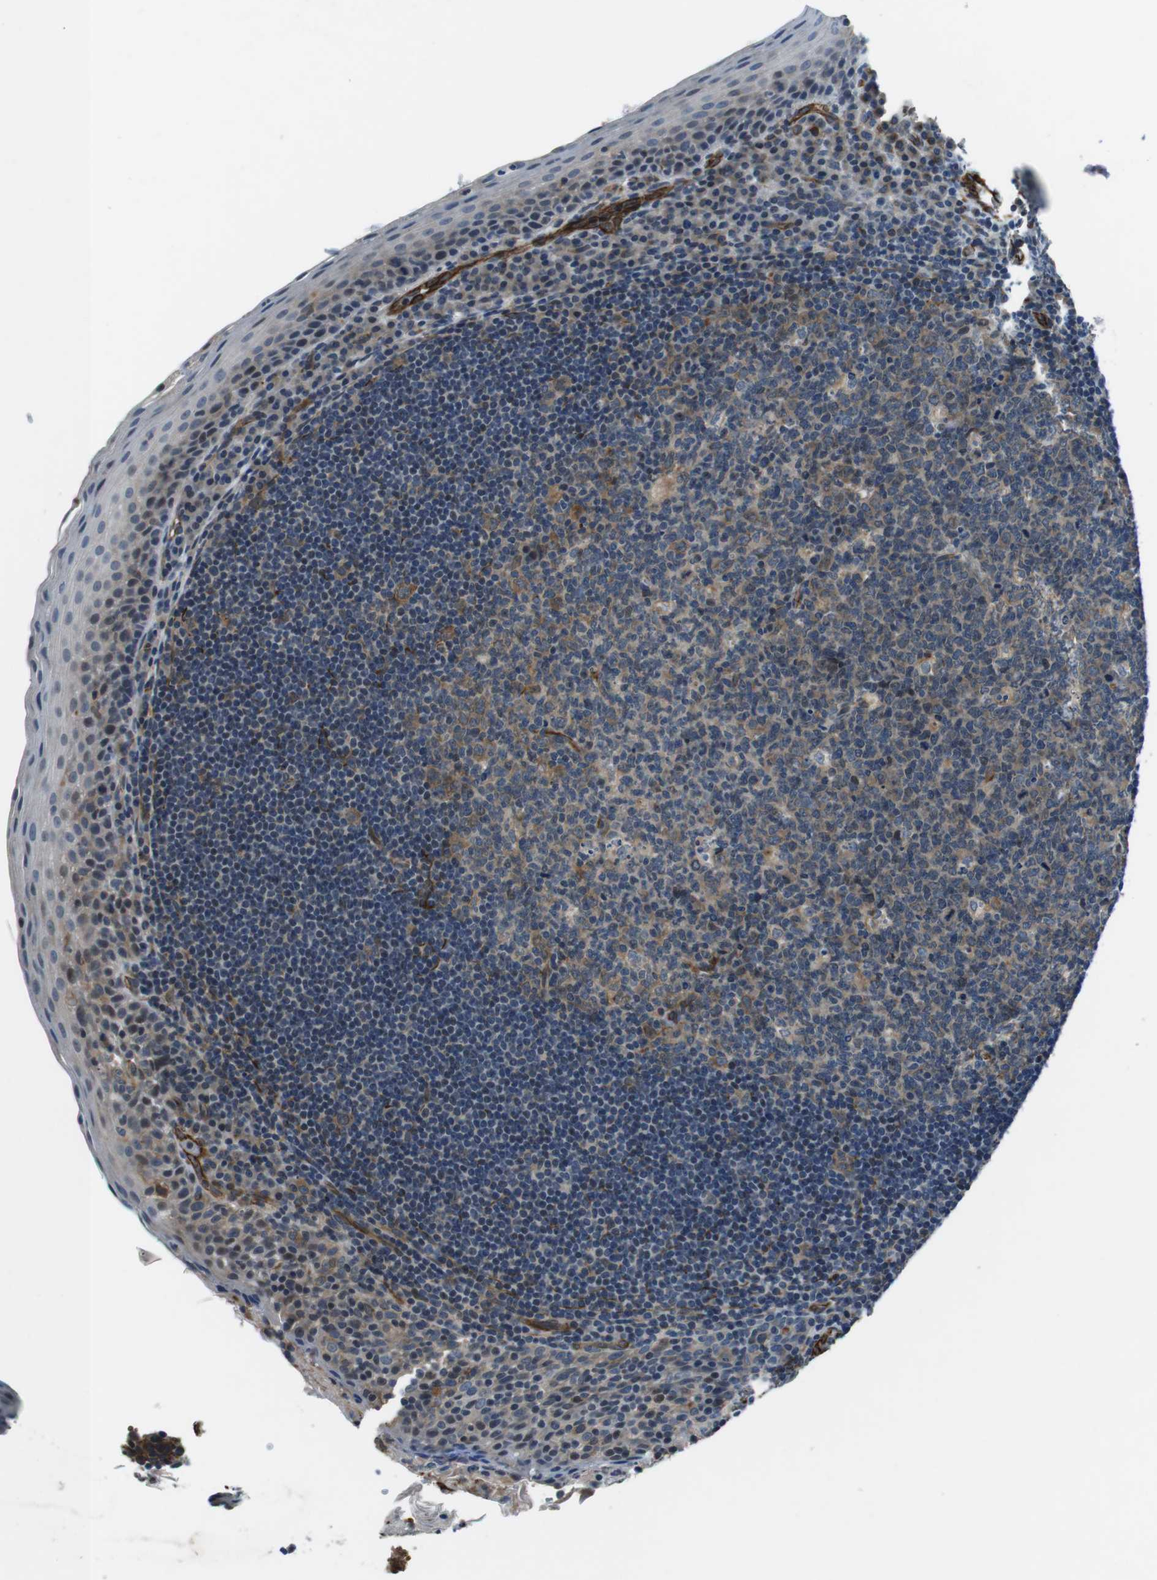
{"staining": {"intensity": "weak", "quantity": "25%-75%", "location": "cytoplasmic/membranous"}, "tissue": "tonsil", "cell_type": "Germinal center cells", "image_type": "normal", "snomed": [{"axis": "morphology", "description": "Normal tissue, NOS"}, {"axis": "topography", "description": "Tonsil"}], "caption": "The image displays staining of normal tonsil, revealing weak cytoplasmic/membranous protein expression (brown color) within germinal center cells.", "gene": "LRRC49", "patient": {"sex": "male", "age": 17}}